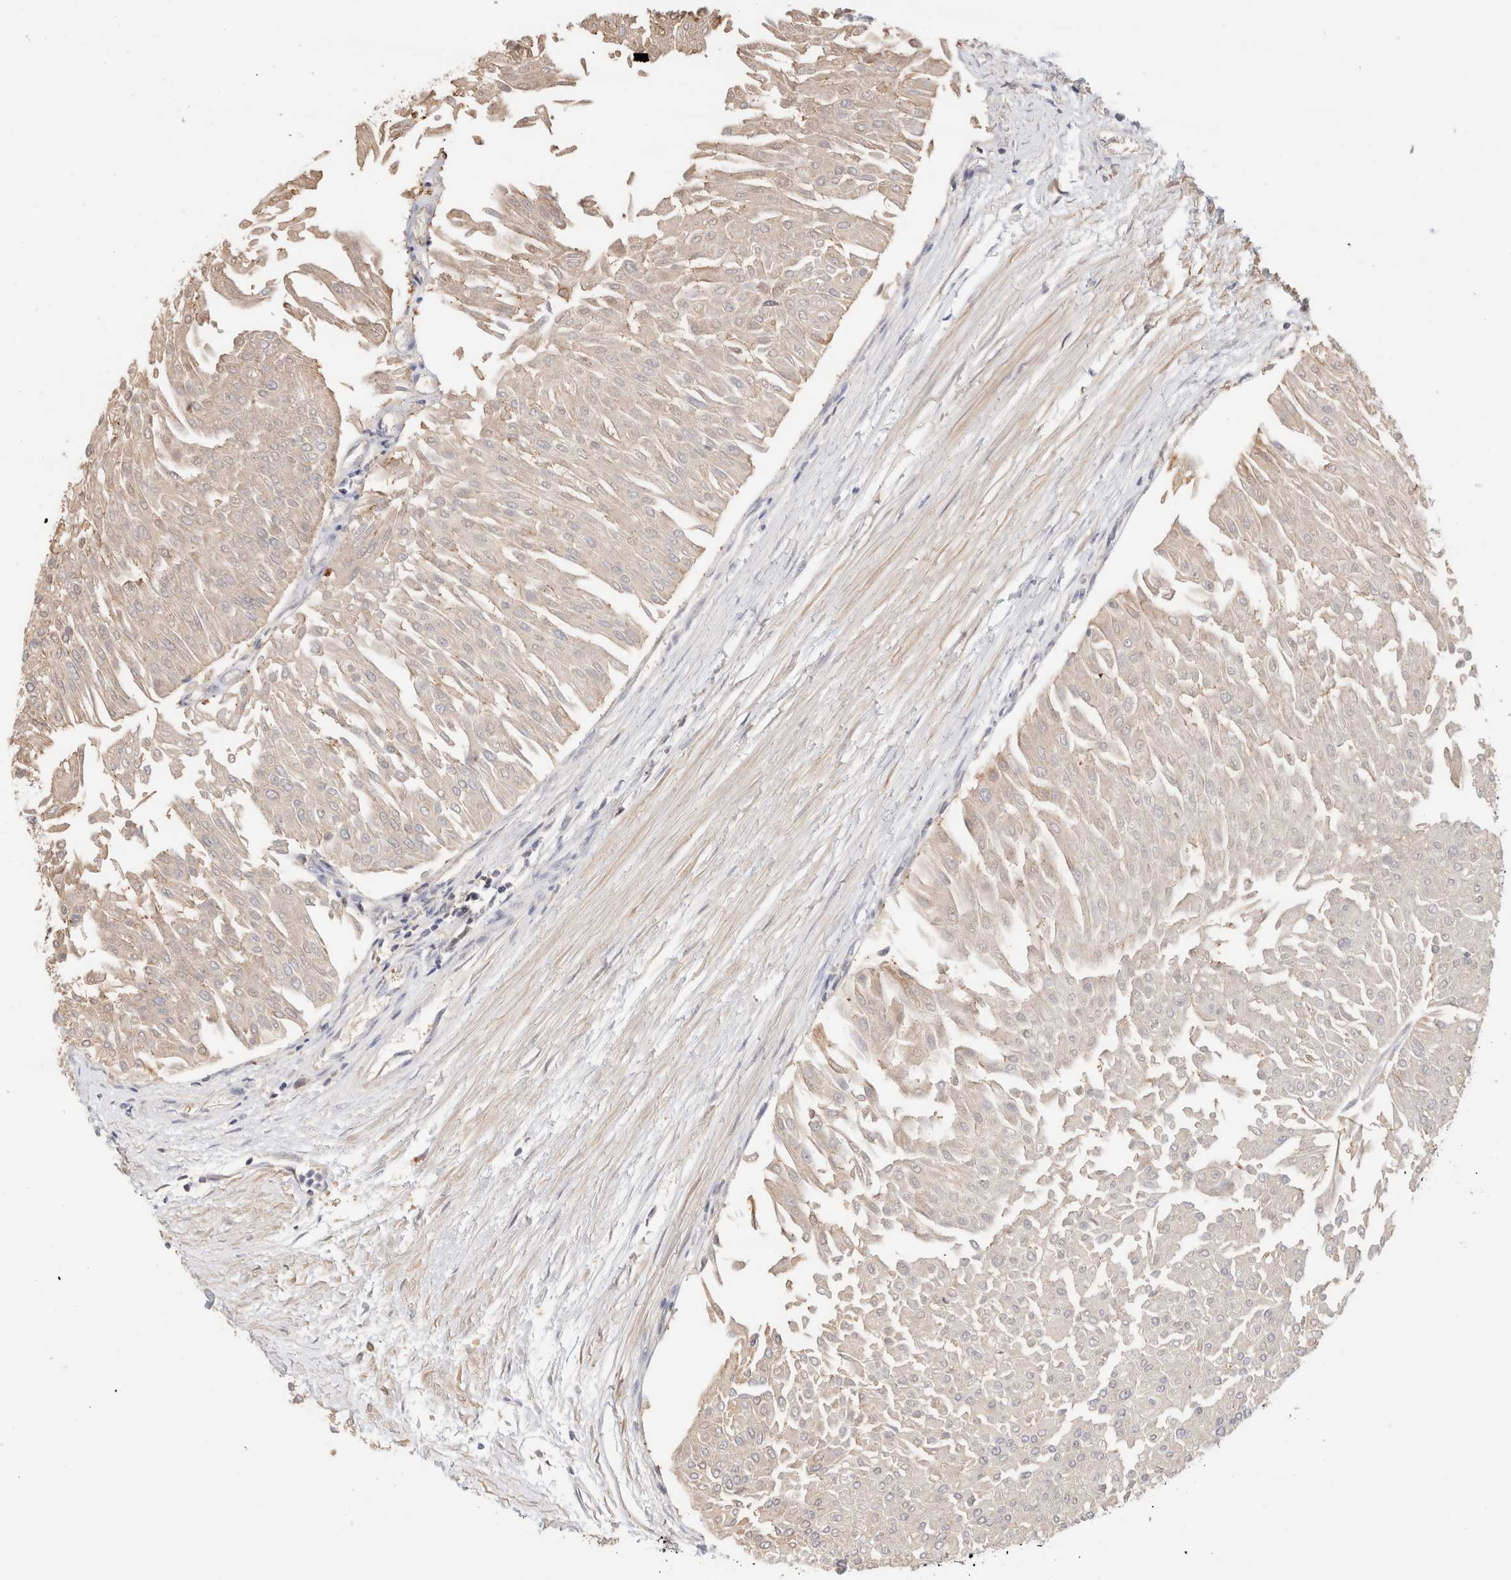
{"staining": {"intensity": "weak", "quantity": "25%-75%", "location": "cytoplasmic/membranous"}, "tissue": "urothelial cancer", "cell_type": "Tumor cells", "image_type": "cancer", "snomed": [{"axis": "morphology", "description": "Urothelial carcinoma, Low grade"}, {"axis": "topography", "description": "Urinary bladder"}], "caption": "Tumor cells reveal weak cytoplasmic/membranous positivity in approximately 25%-75% of cells in low-grade urothelial carcinoma.", "gene": "C17orf97", "patient": {"sex": "male", "age": 67}}